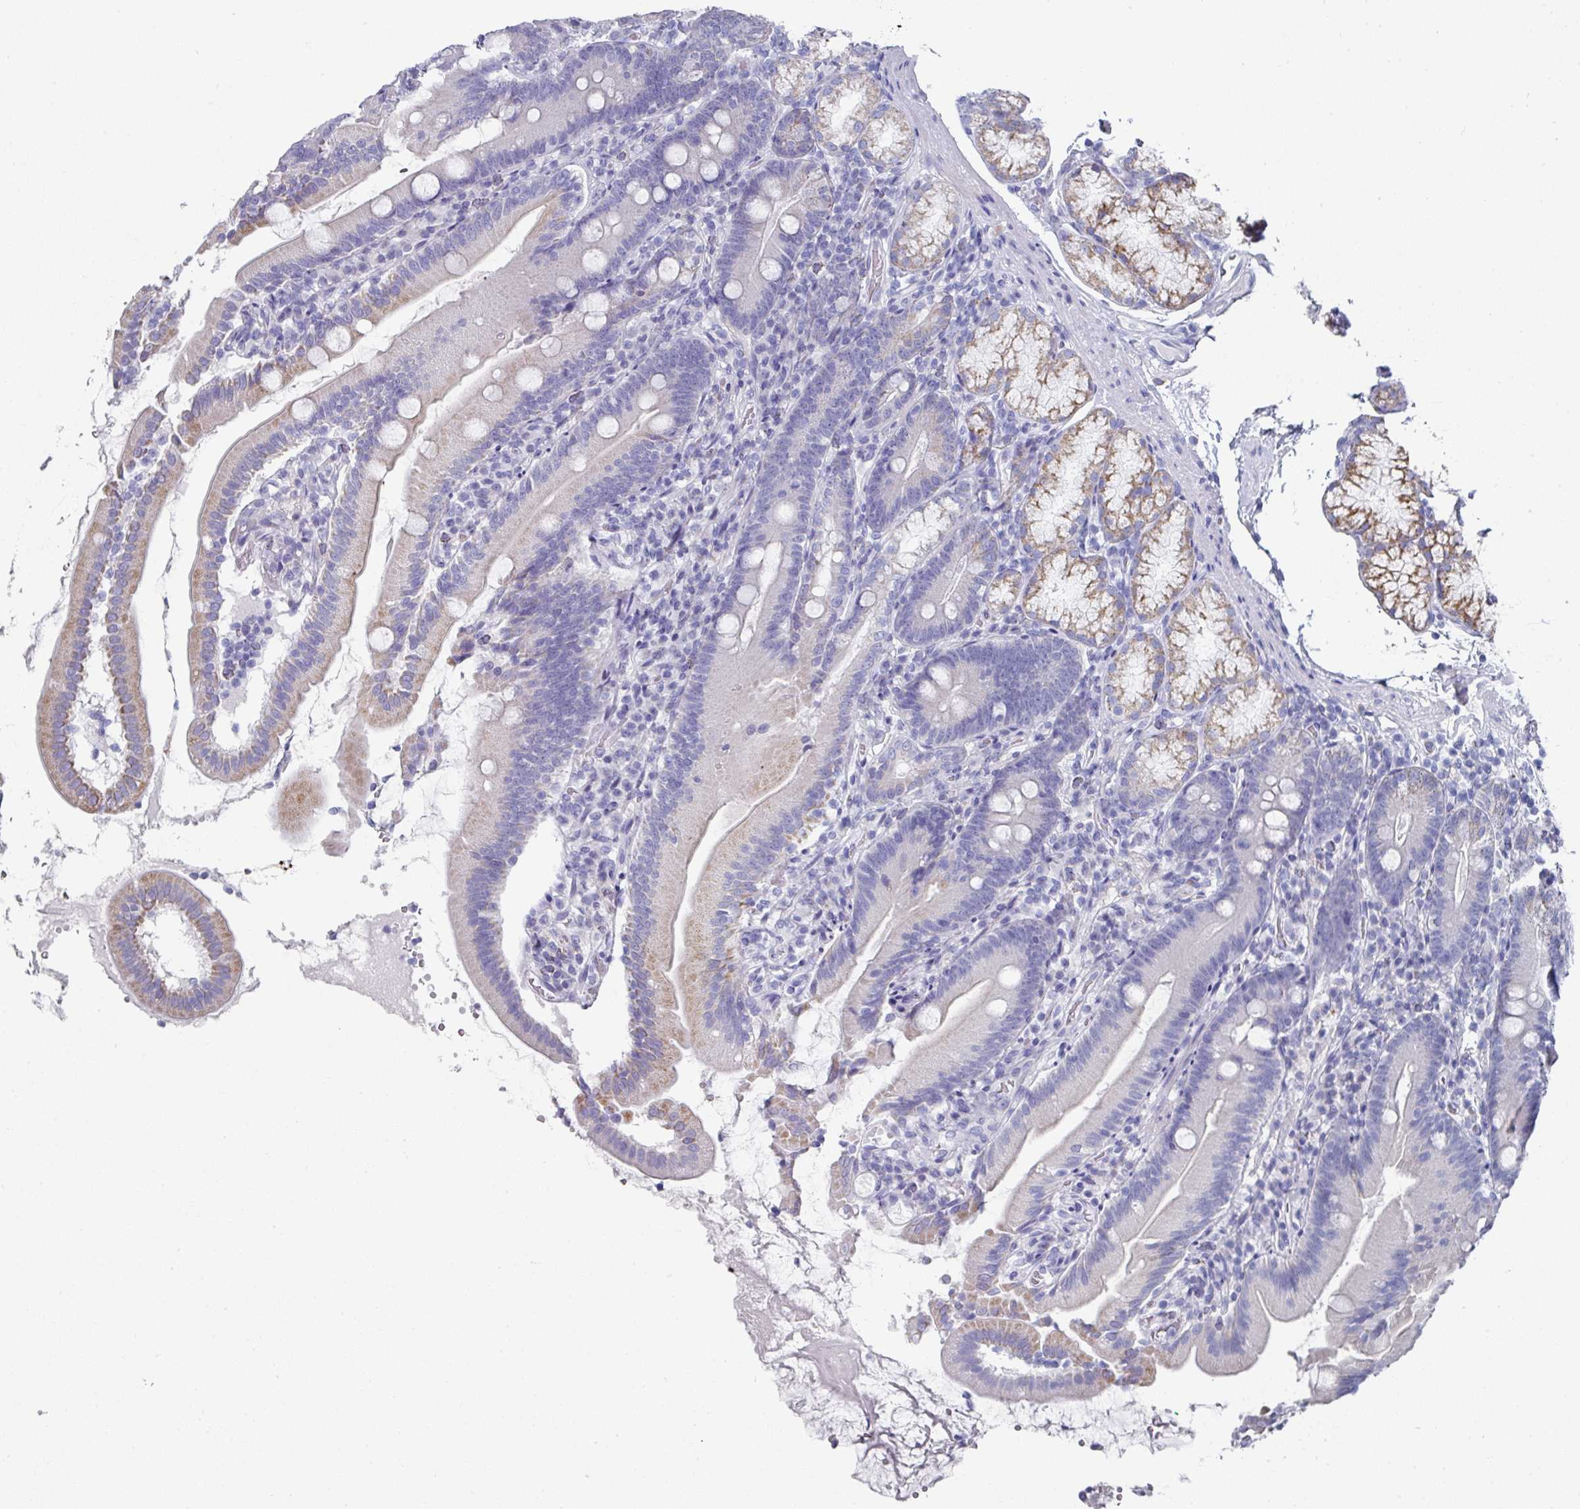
{"staining": {"intensity": "moderate", "quantity": "<25%", "location": "cytoplasmic/membranous"}, "tissue": "duodenum", "cell_type": "Glandular cells", "image_type": "normal", "snomed": [{"axis": "morphology", "description": "Normal tissue, NOS"}, {"axis": "topography", "description": "Duodenum"}], "caption": "Immunohistochemical staining of normal duodenum displays low levels of moderate cytoplasmic/membranous expression in about <25% of glandular cells.", "gene": "SETBP1", "patient": {"sex": "female", "age": 67}}